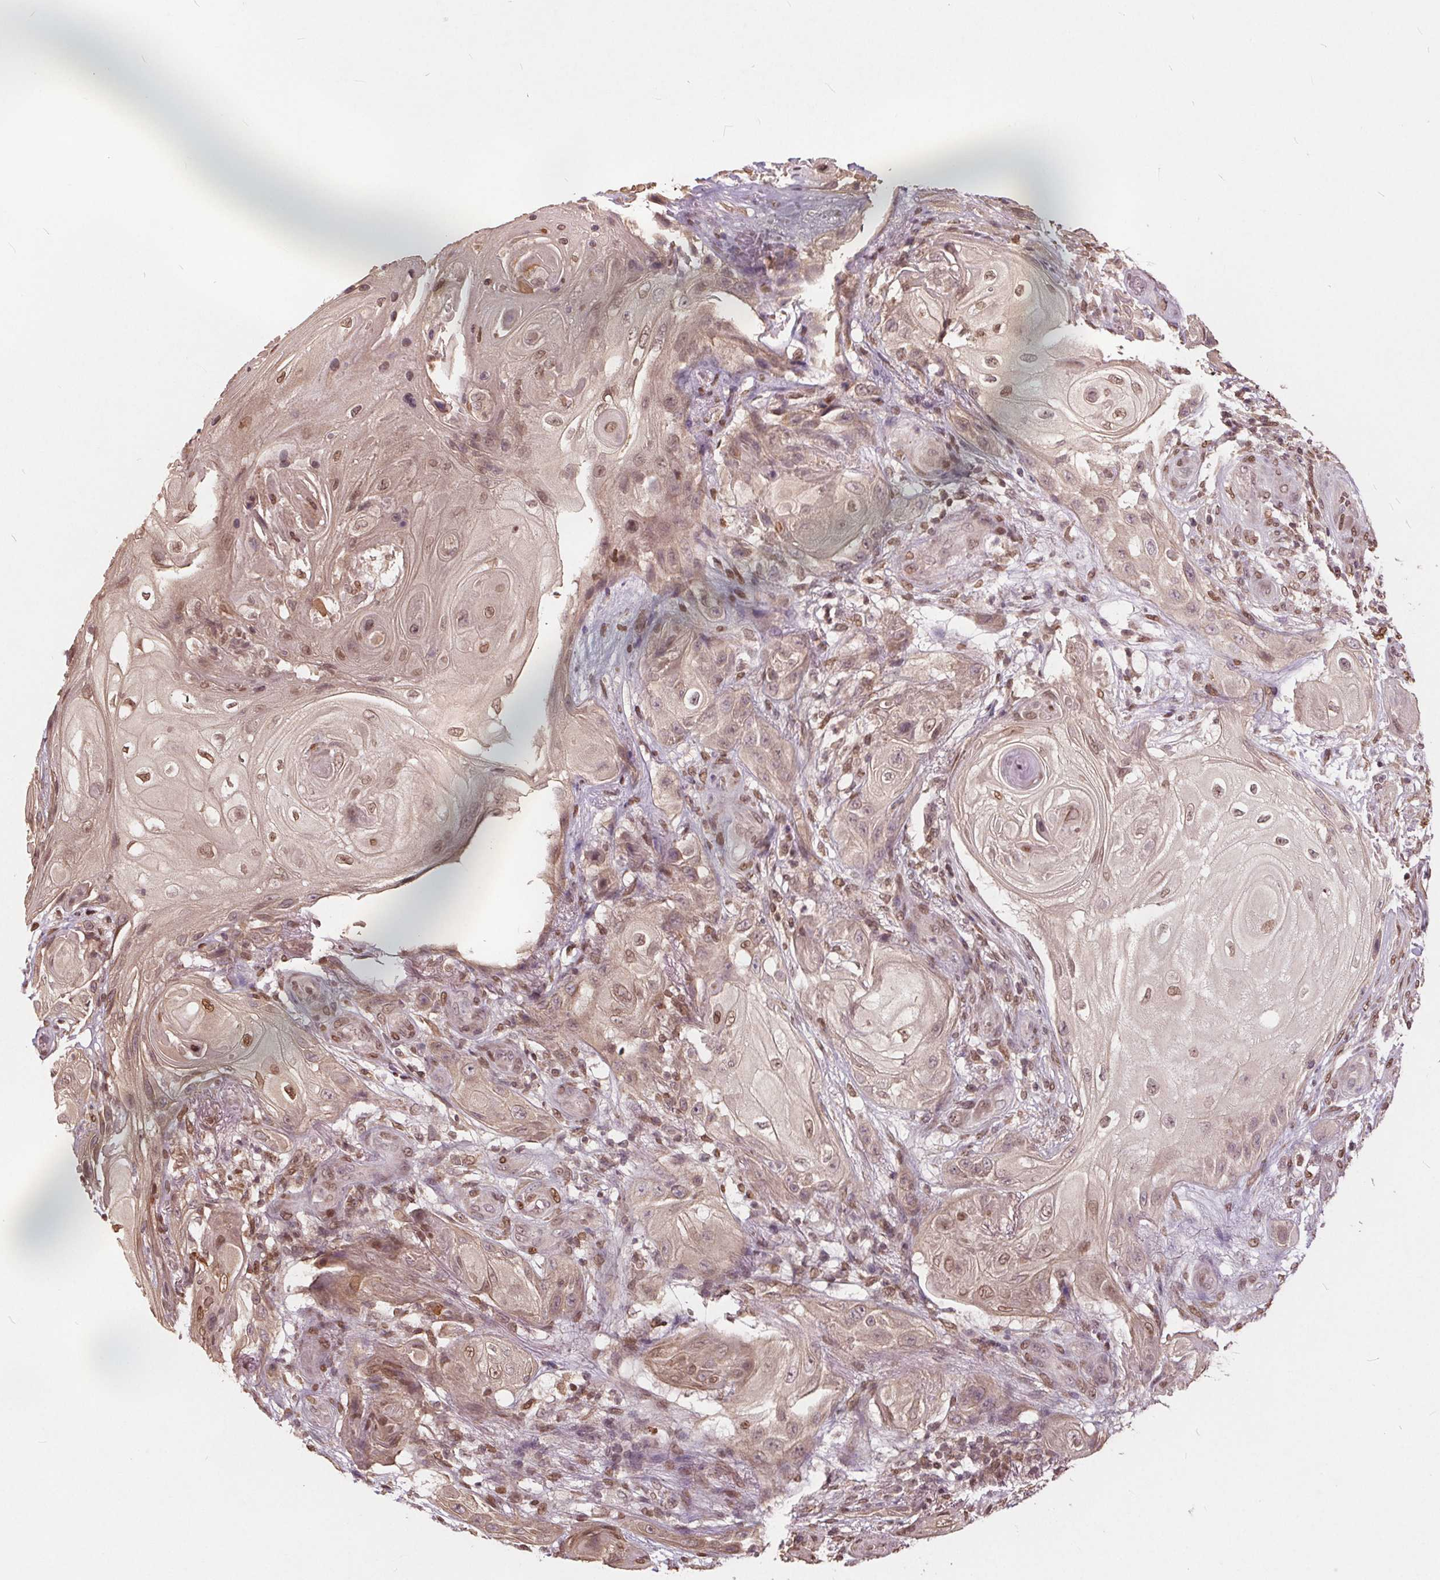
{"staining": {"intensity": "moderate", "quantity": ">75%", "location": "nuclear"}, "tissue": "skin cancer", "cell_type": "Tumor cells", "image_type": "cancer", "snomed": [{"axis": "morphology", "description": "Squamous cell carcinoma, NOS"}, {"axis": "topography", "description": "Skin"}], "caption": "Moderate nuclear positivity for a protein is present in approximately >75% of tumor cells of skin cancer (squamous cell carcinoma) using immunohistochemistry (IHC).", "gene": "HIF1AN", "patient": {"sex": "male", "age": 62}}